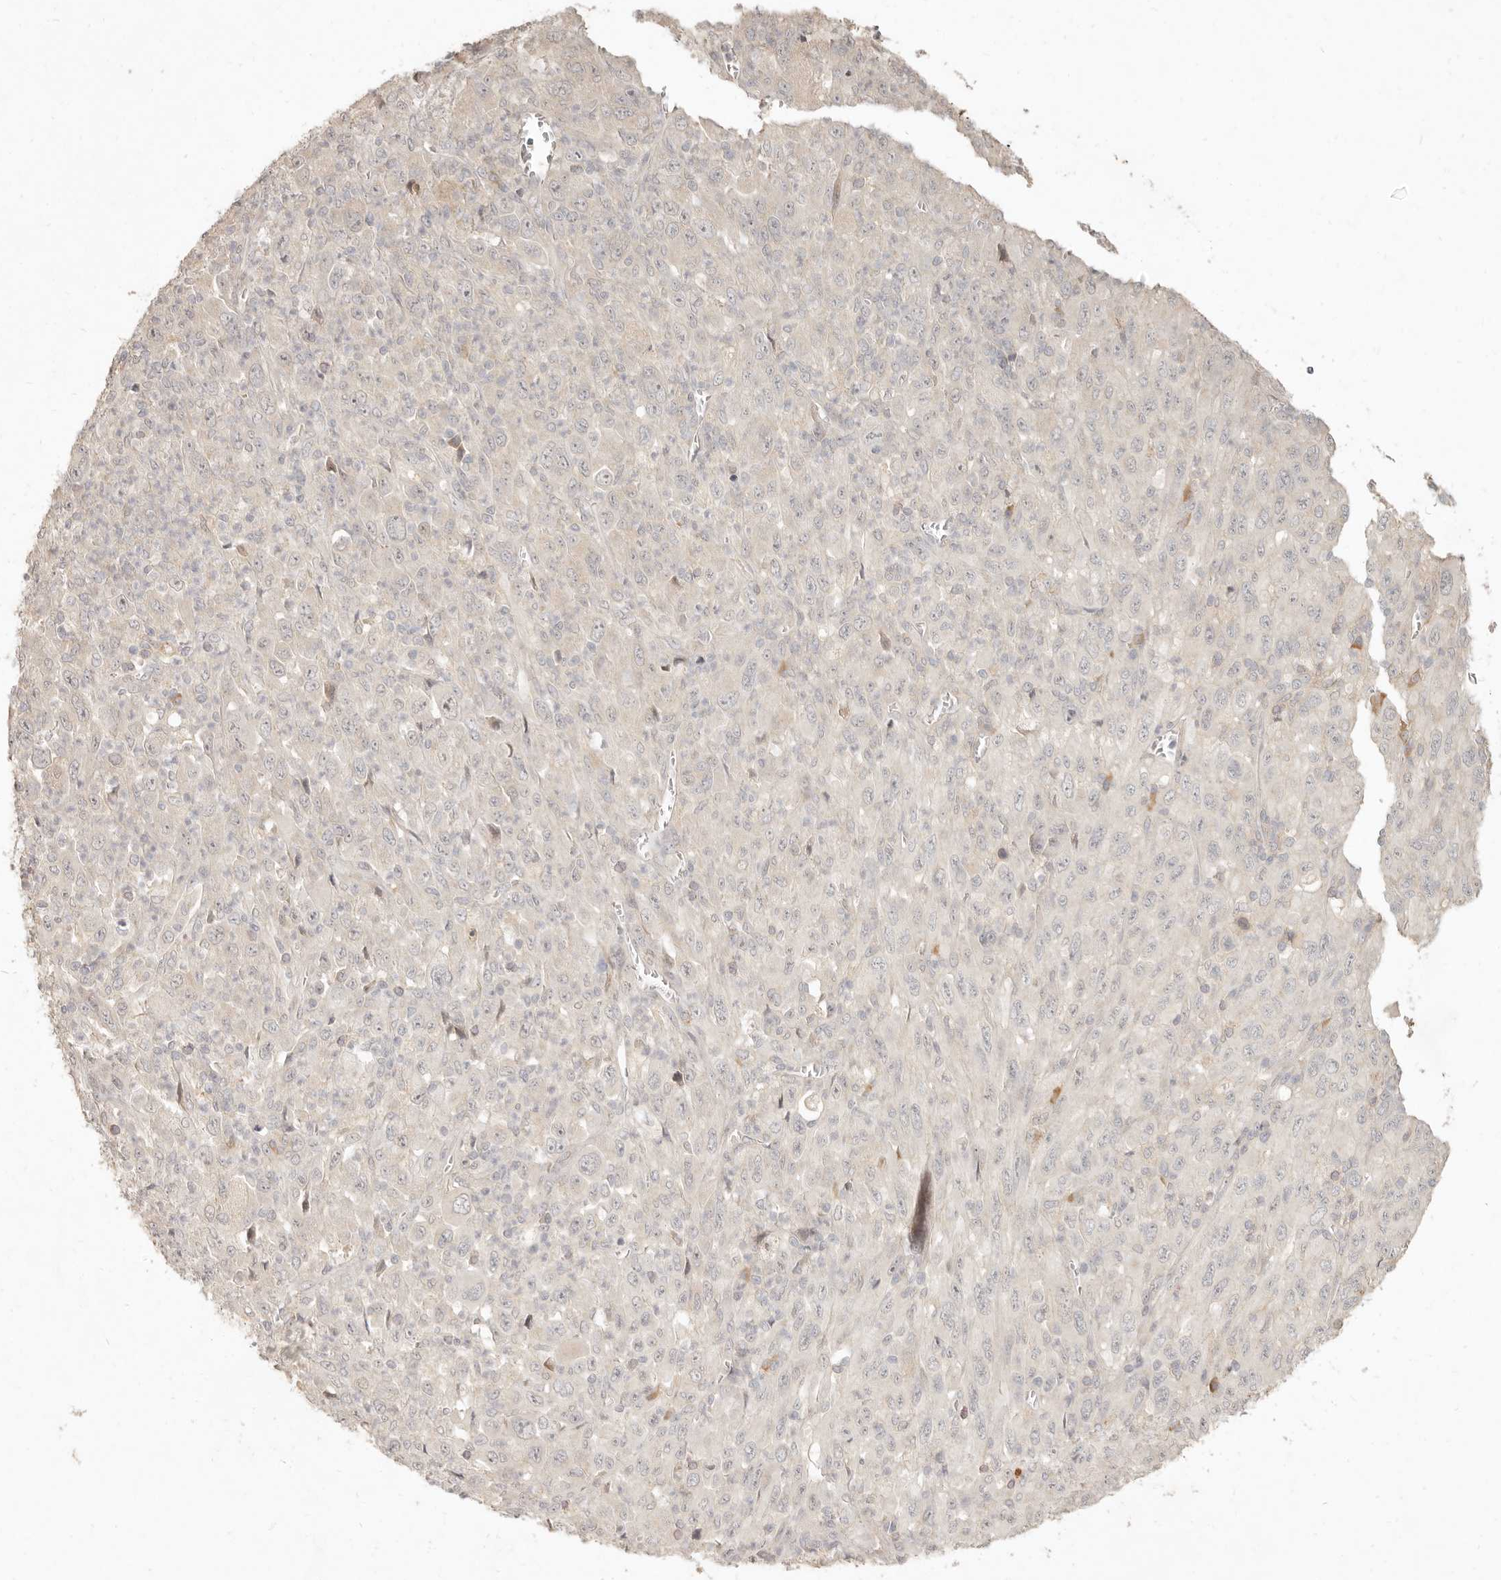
{"staining": {"intensity": "negative", "quantity": "none", "location": "none"}, "tissue": "melanoma", "cell_type": "Tumor cells", "image_type": "cancer", "snomed": [{"axis": "morphology", "description": "Malignant melanoma, Metastatic site"}, {"axis": "topography", "description": "Skin"}], "caption": "A high-resolution histopathology image shows immunohistochemistry staining of malignant melanoma (metastatic site), which reveals no significant staining in tumor cells.", "gene": "UBXN11", "patient": {"sex": "female", "age": 56}}